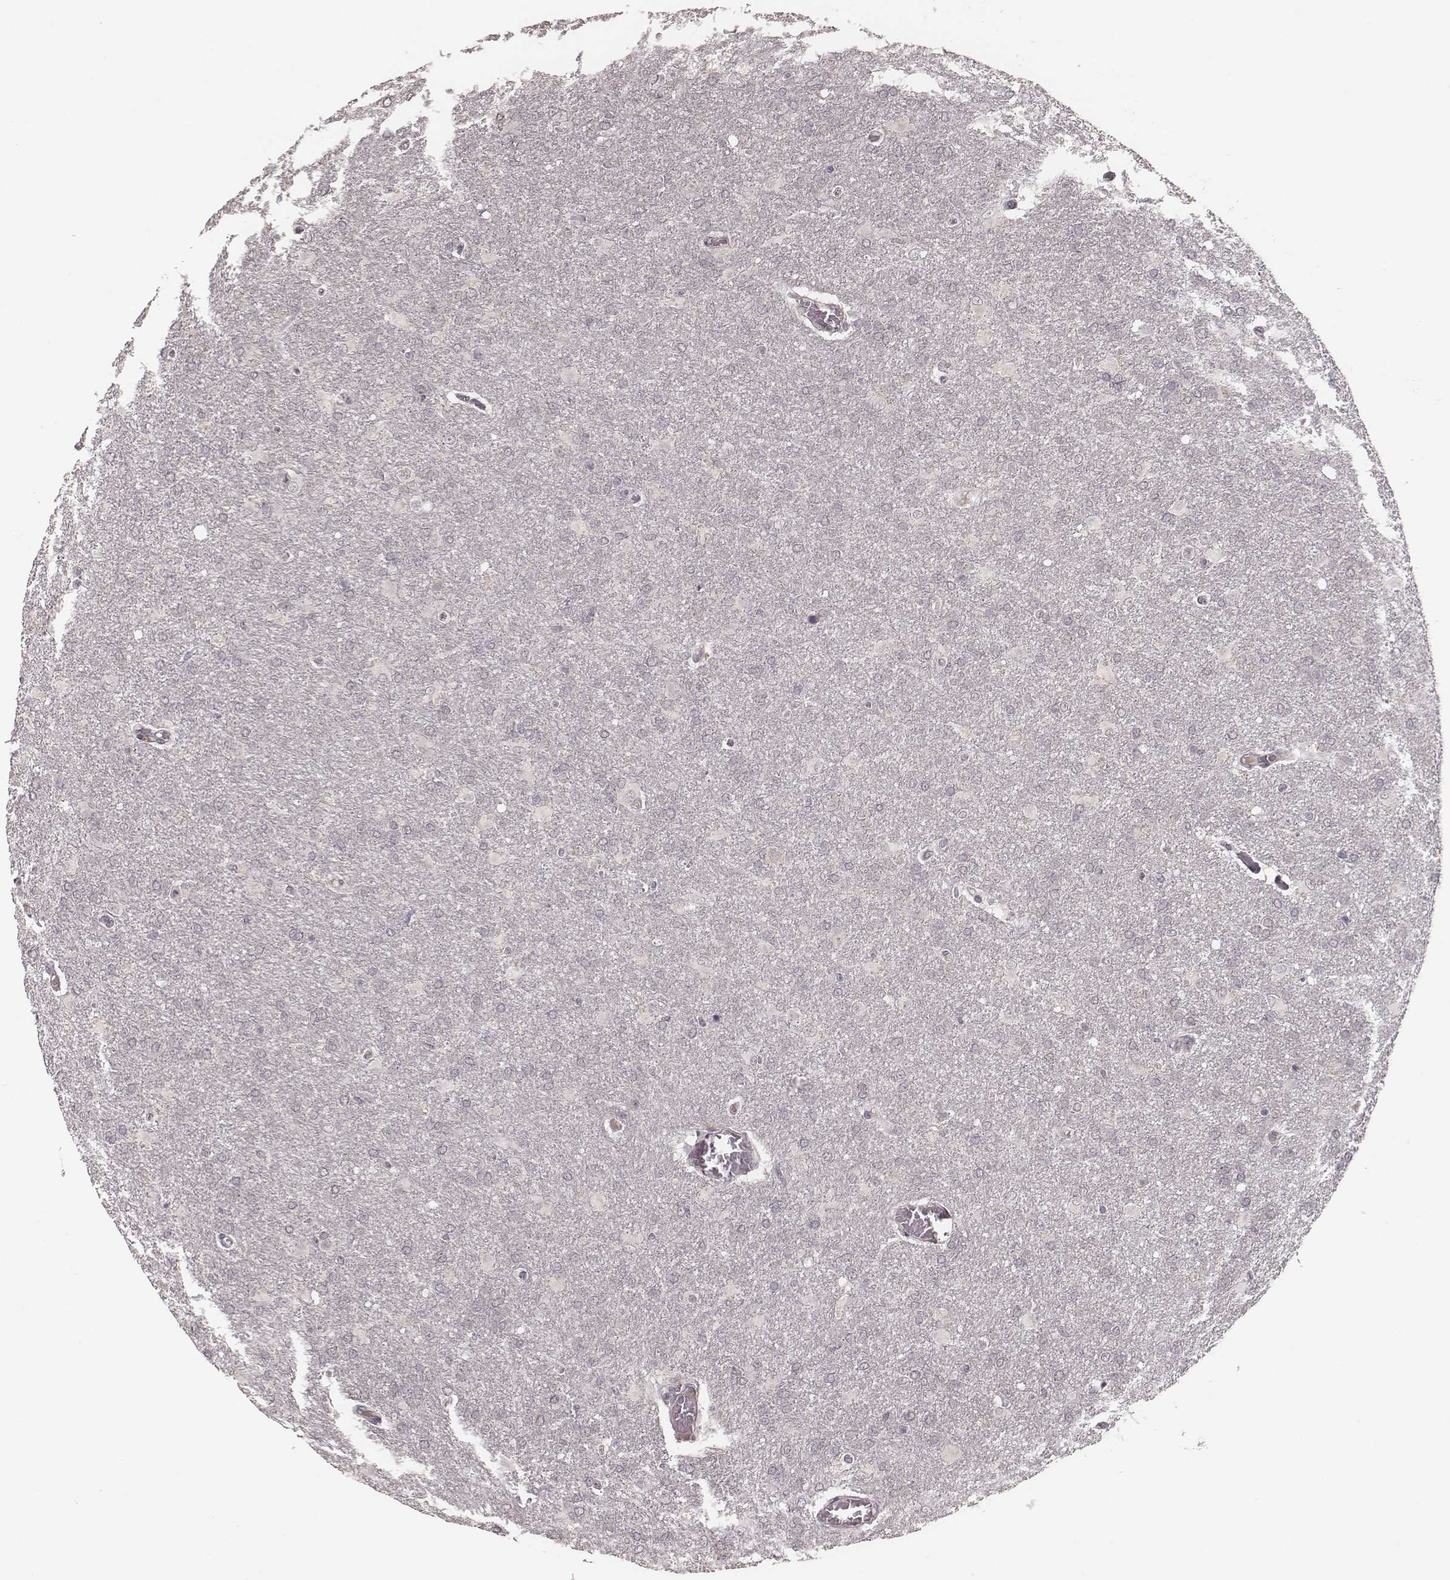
{"staining": {"intensity": "negative", "quantity": "none", "location": "none"}, "tissue": "glioma", "cell_type": "Tumor cells", "image_type": "cancer", "snomed": [{"axis": "morphology", "description": "Glioma, malignant, High grade"}, {"axis": "topography", "description": "Brain"}], "caption": "Protein analysis of glioma shows no significant staining in tumor cells.", "gene": "LY6K", "patient": {"sex": "male", "age": 68}}